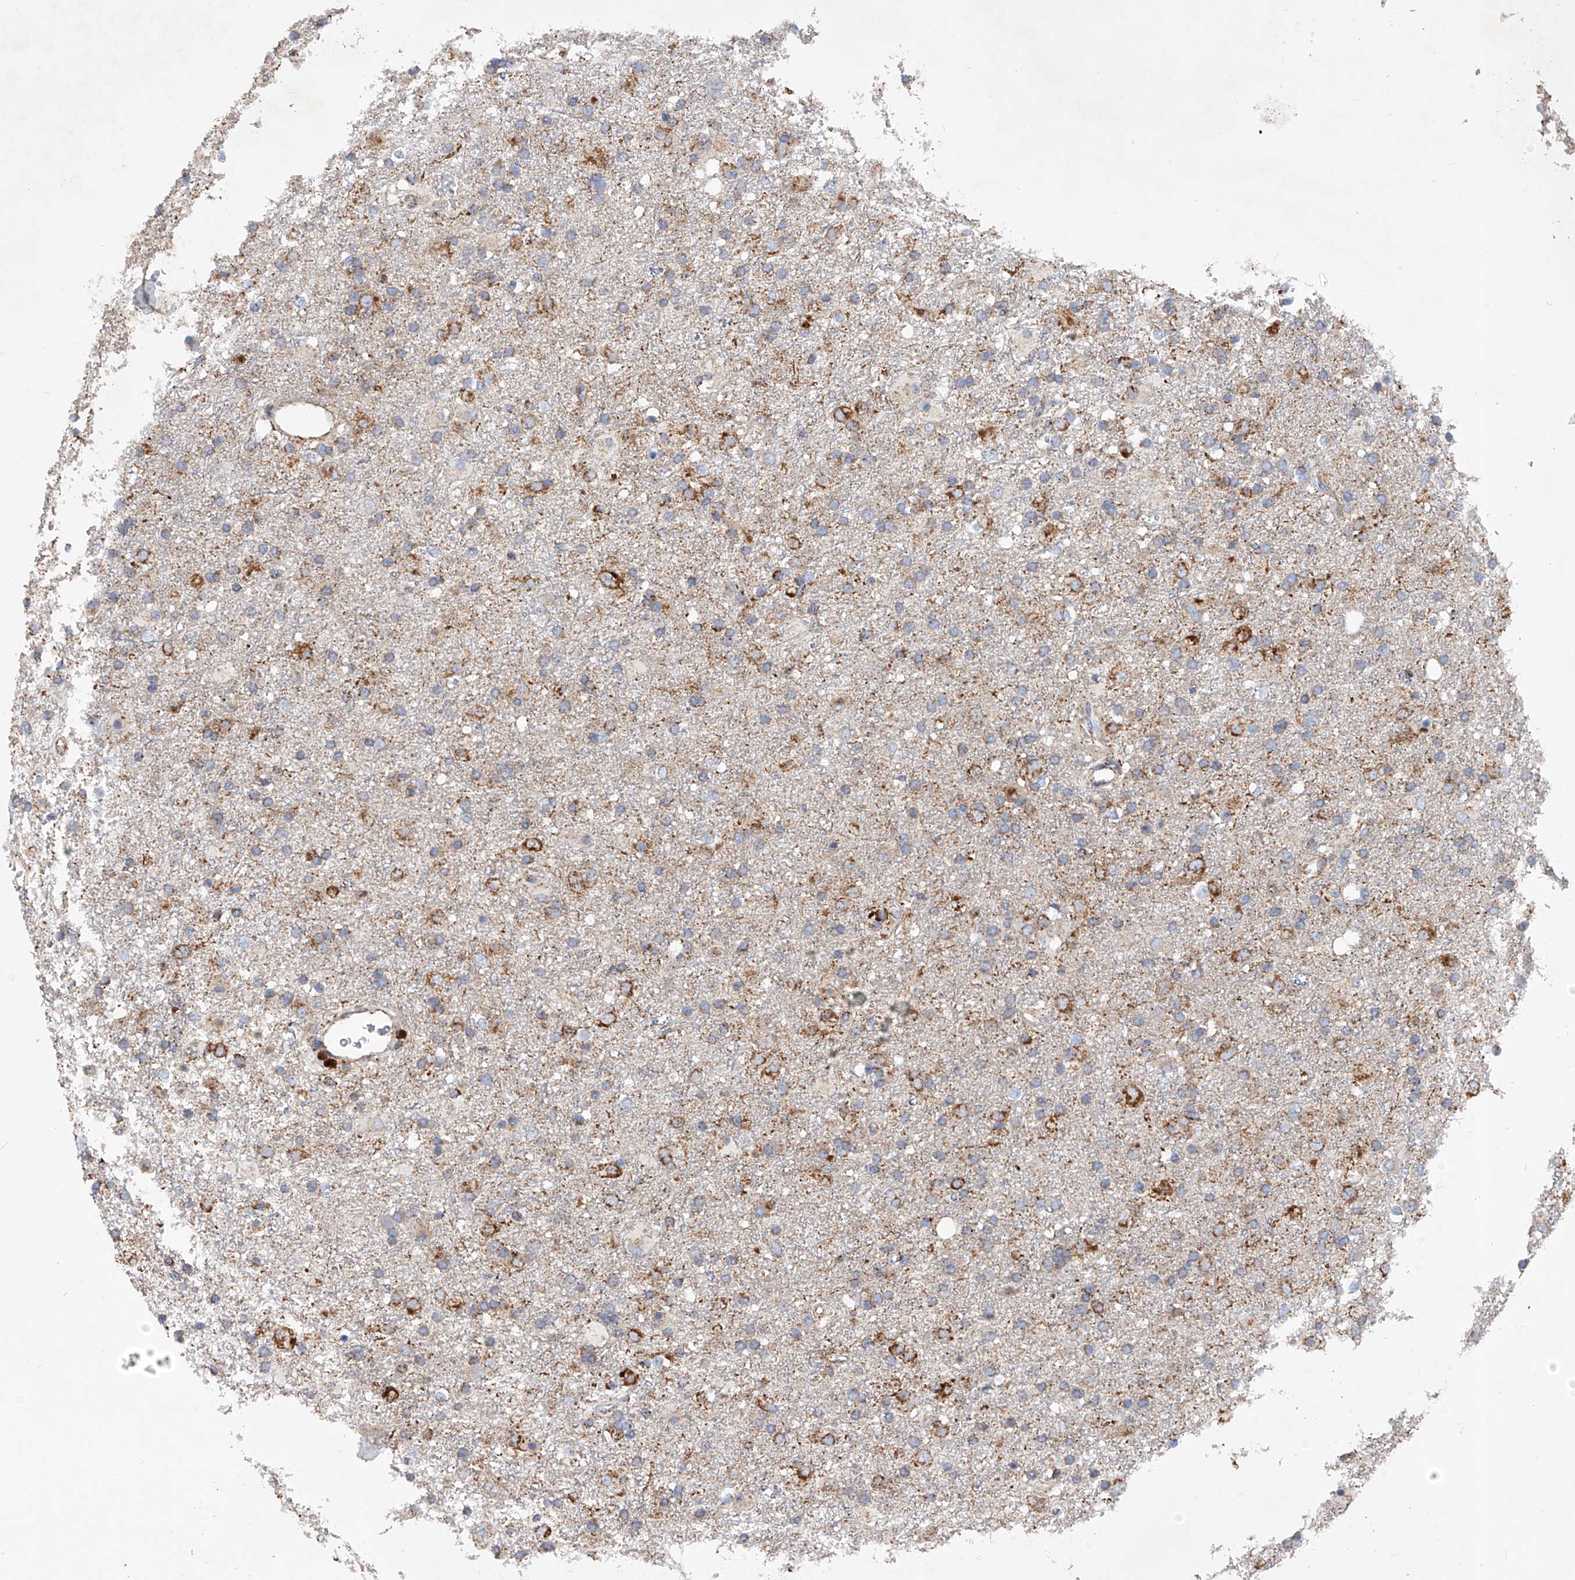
{"staining": {"intensity": "moderate", "quantity": ">75%", "location": "cytoplasmic/membranous"}, "tissue": "glioma", "cell_type": "Tumor cells", "image_type": "cancer", "snomed": [{"axis": "morphology", "description": "Glioma, malignant, Low grade"}, {"axis": "topography", "description": "Brain"}], "caption": "Immunohistochemical staining of glioma displays medium levels of moderate cytoplasmic/membranous expression in approximately >75% of tumor cells. Using DAB (brown) and hematoxylin (blue) stains, captured at high magnification using brightfield microscopy.", "gene": "PDSS2", "patient": {"sex": "male", "age": 65}}